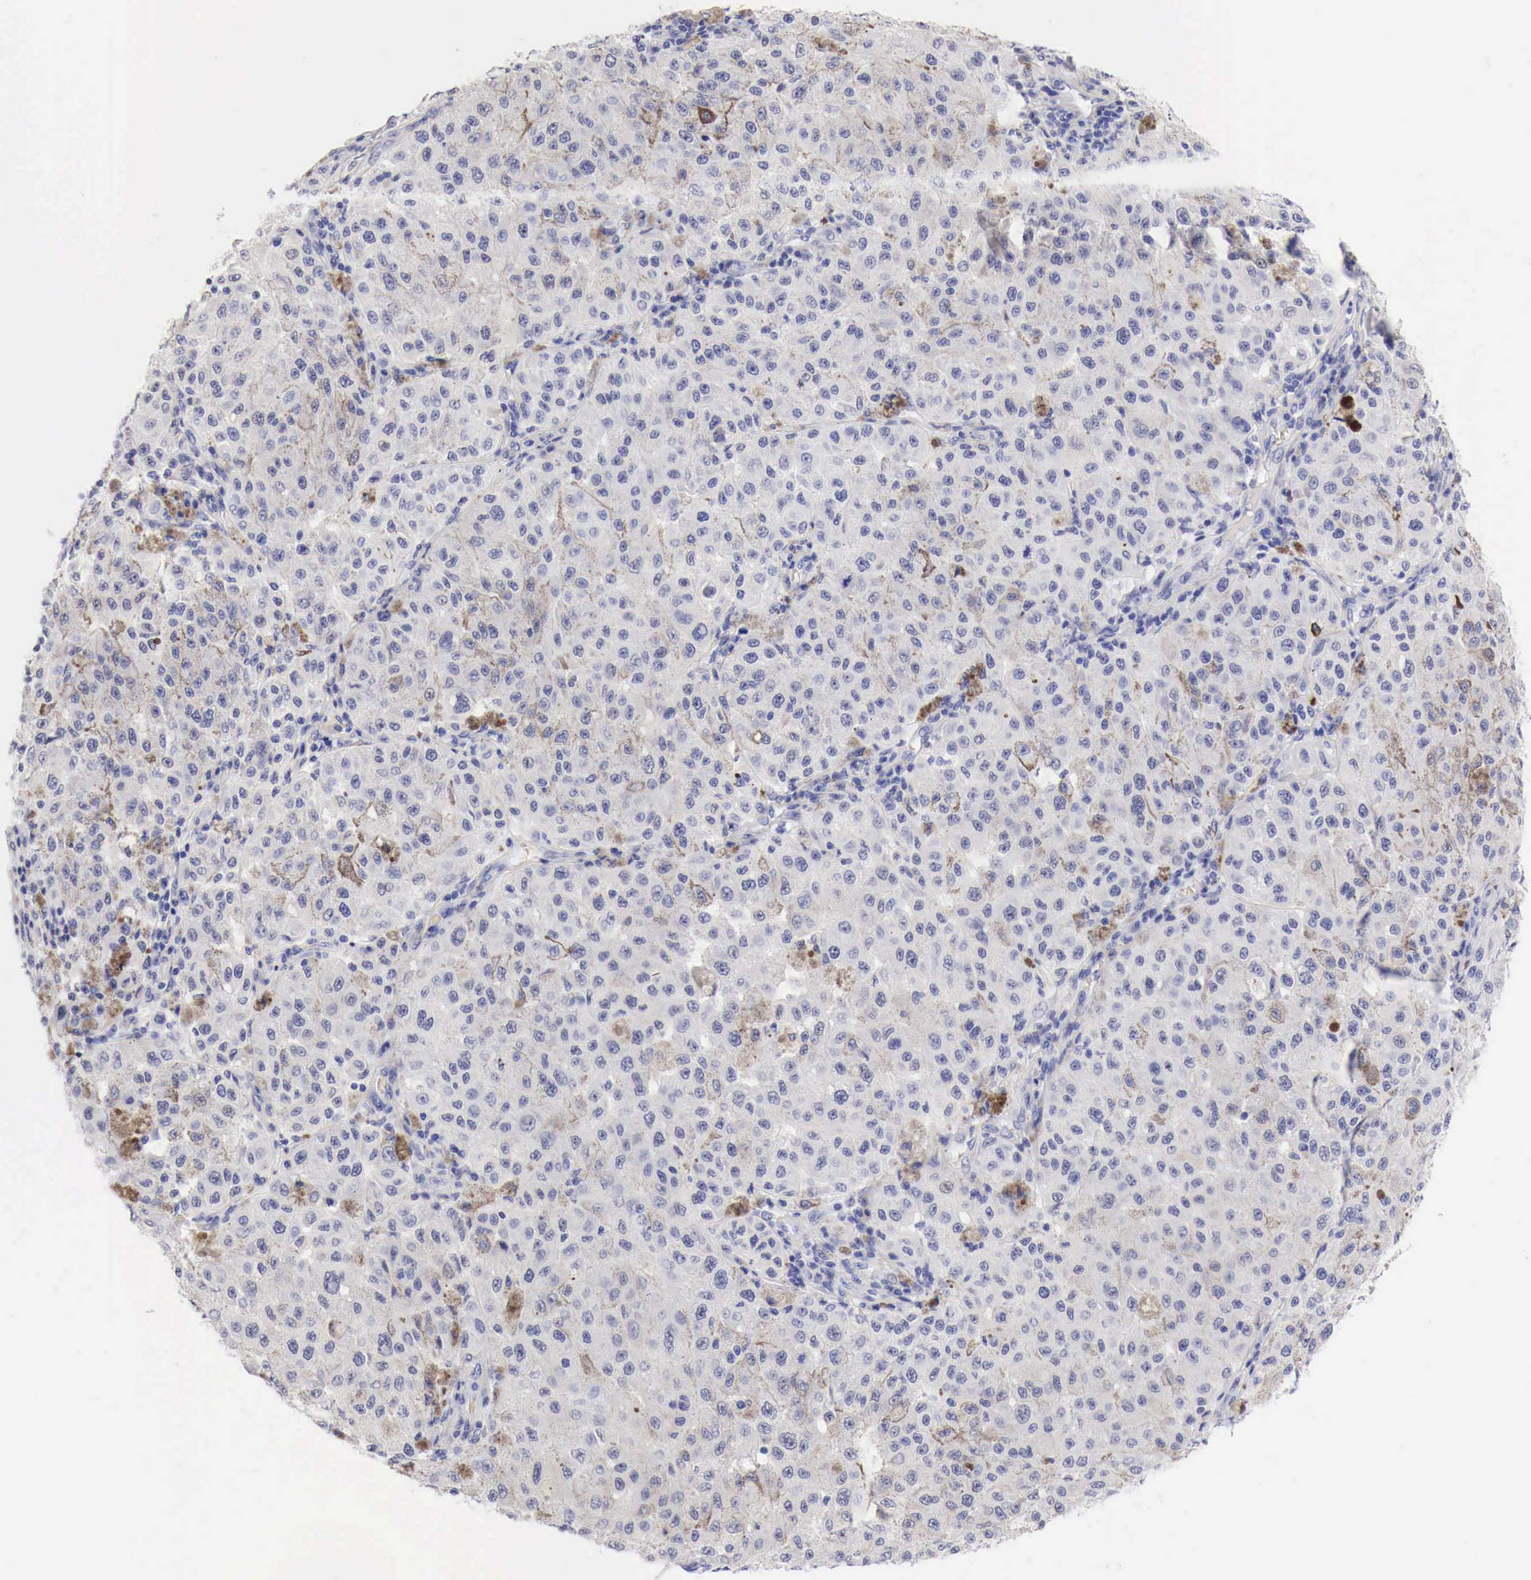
{"staining": {"intensity": "weak", "quantity": "<25%", "location": "cytoplasmic/membranous"}, "tissue": "melanoma", "cell_type": "Tumor cells", "image_type": "cancer", "snomed": [{"axis": "morphology", "description": "Malignant melanoma, NOS"}, {"axis": "topography", "description": "Skin"}], "caption": "Immunohistochemistry photomicrograph of neoplastic tissue: melanoma stained with DAB displays no significant protein positivity in tumor cells.", "gene": "CDKN2A", "patient": {"sex": "female", "age": 64}}